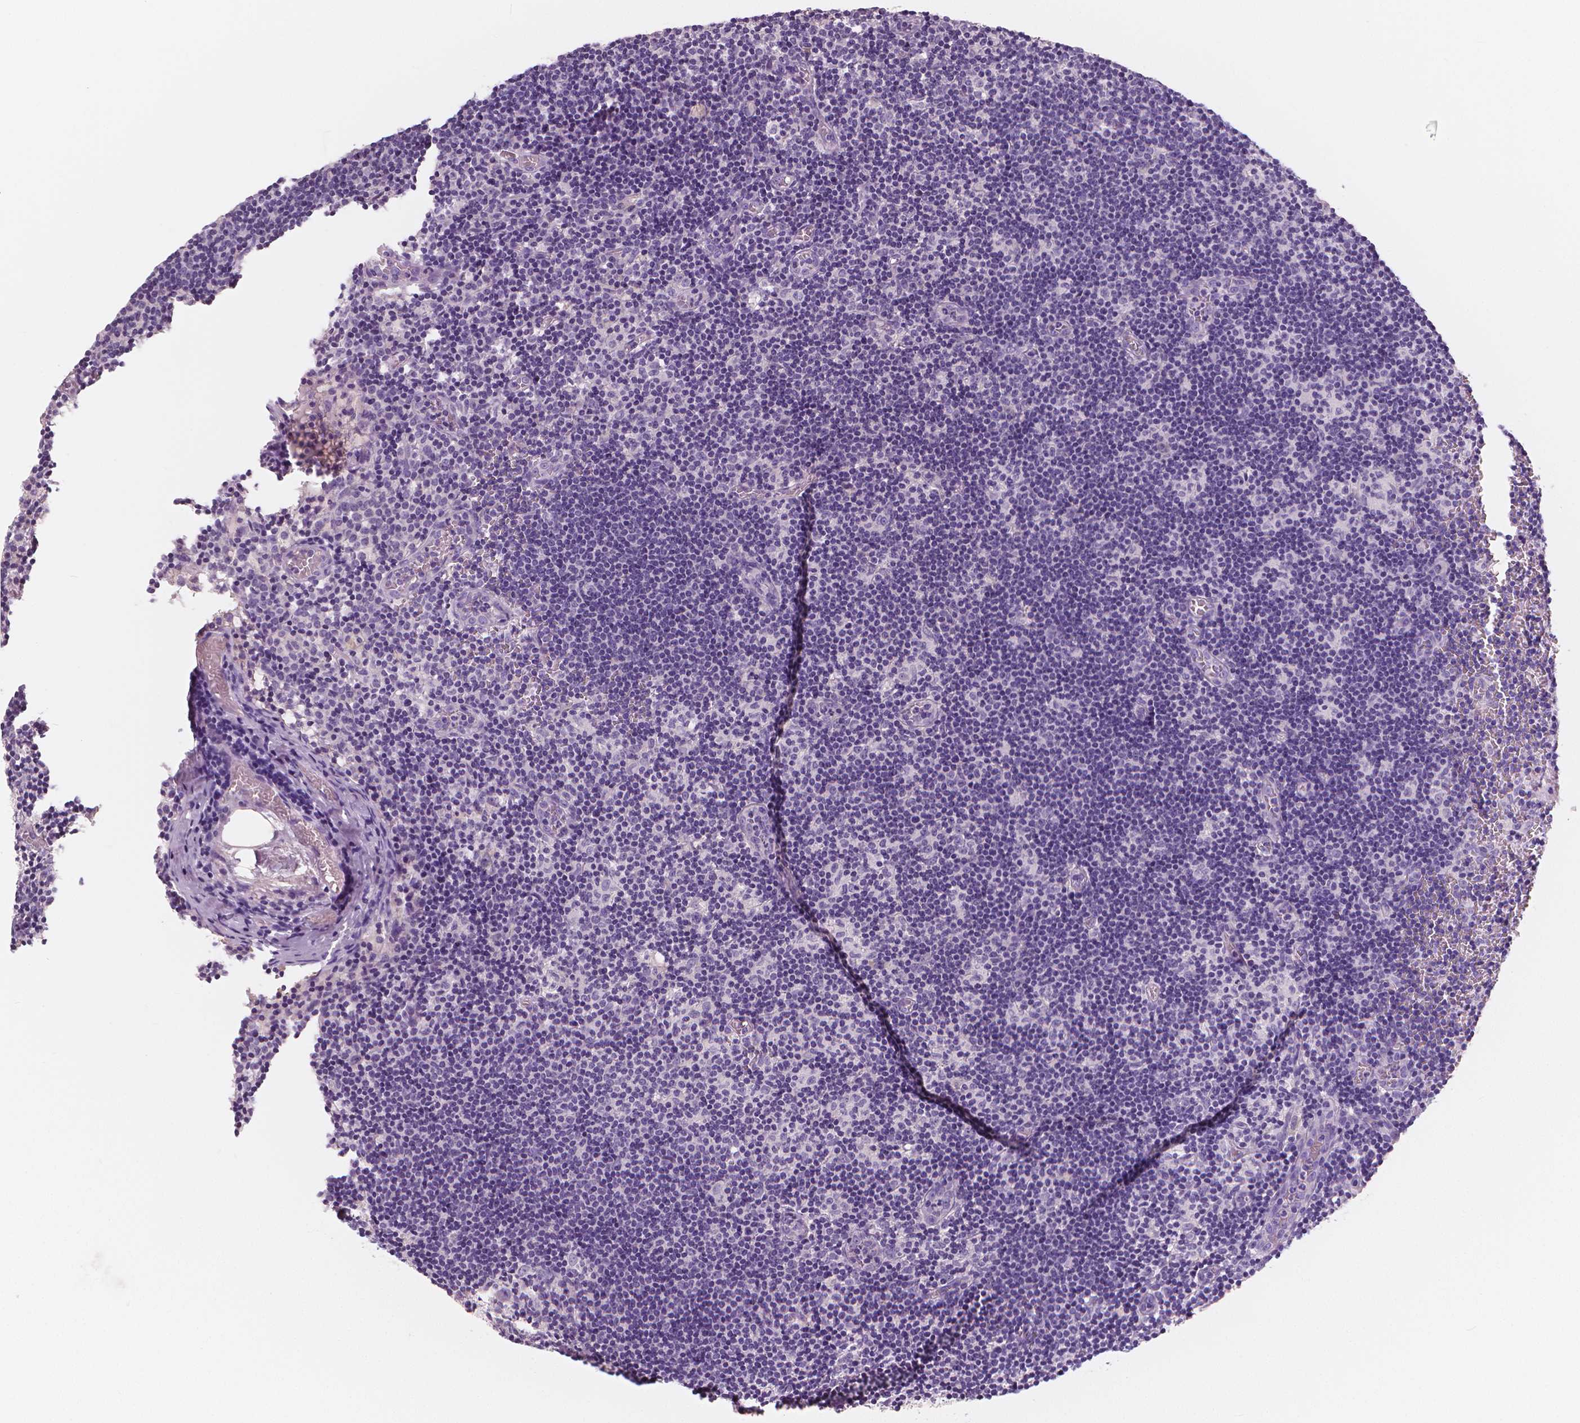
{"staining": {"intensity": "negative", "quantity": "none", "location": "none"}, "tissue": "lymph node", "cell_type": "Germinal center cells", "image_type": "normal", "snomed": [{"axis": "morphology", "description": "Normal tissue, NOS"}, {"axis": "topography", "description": "Lymph node"}], "caption": "Benign lymph node was stained to show a protein in brown. There is no significant staining in germinal center cells.", "gene": "APOA4", "patient": {"sex": "female", "age": 52}}